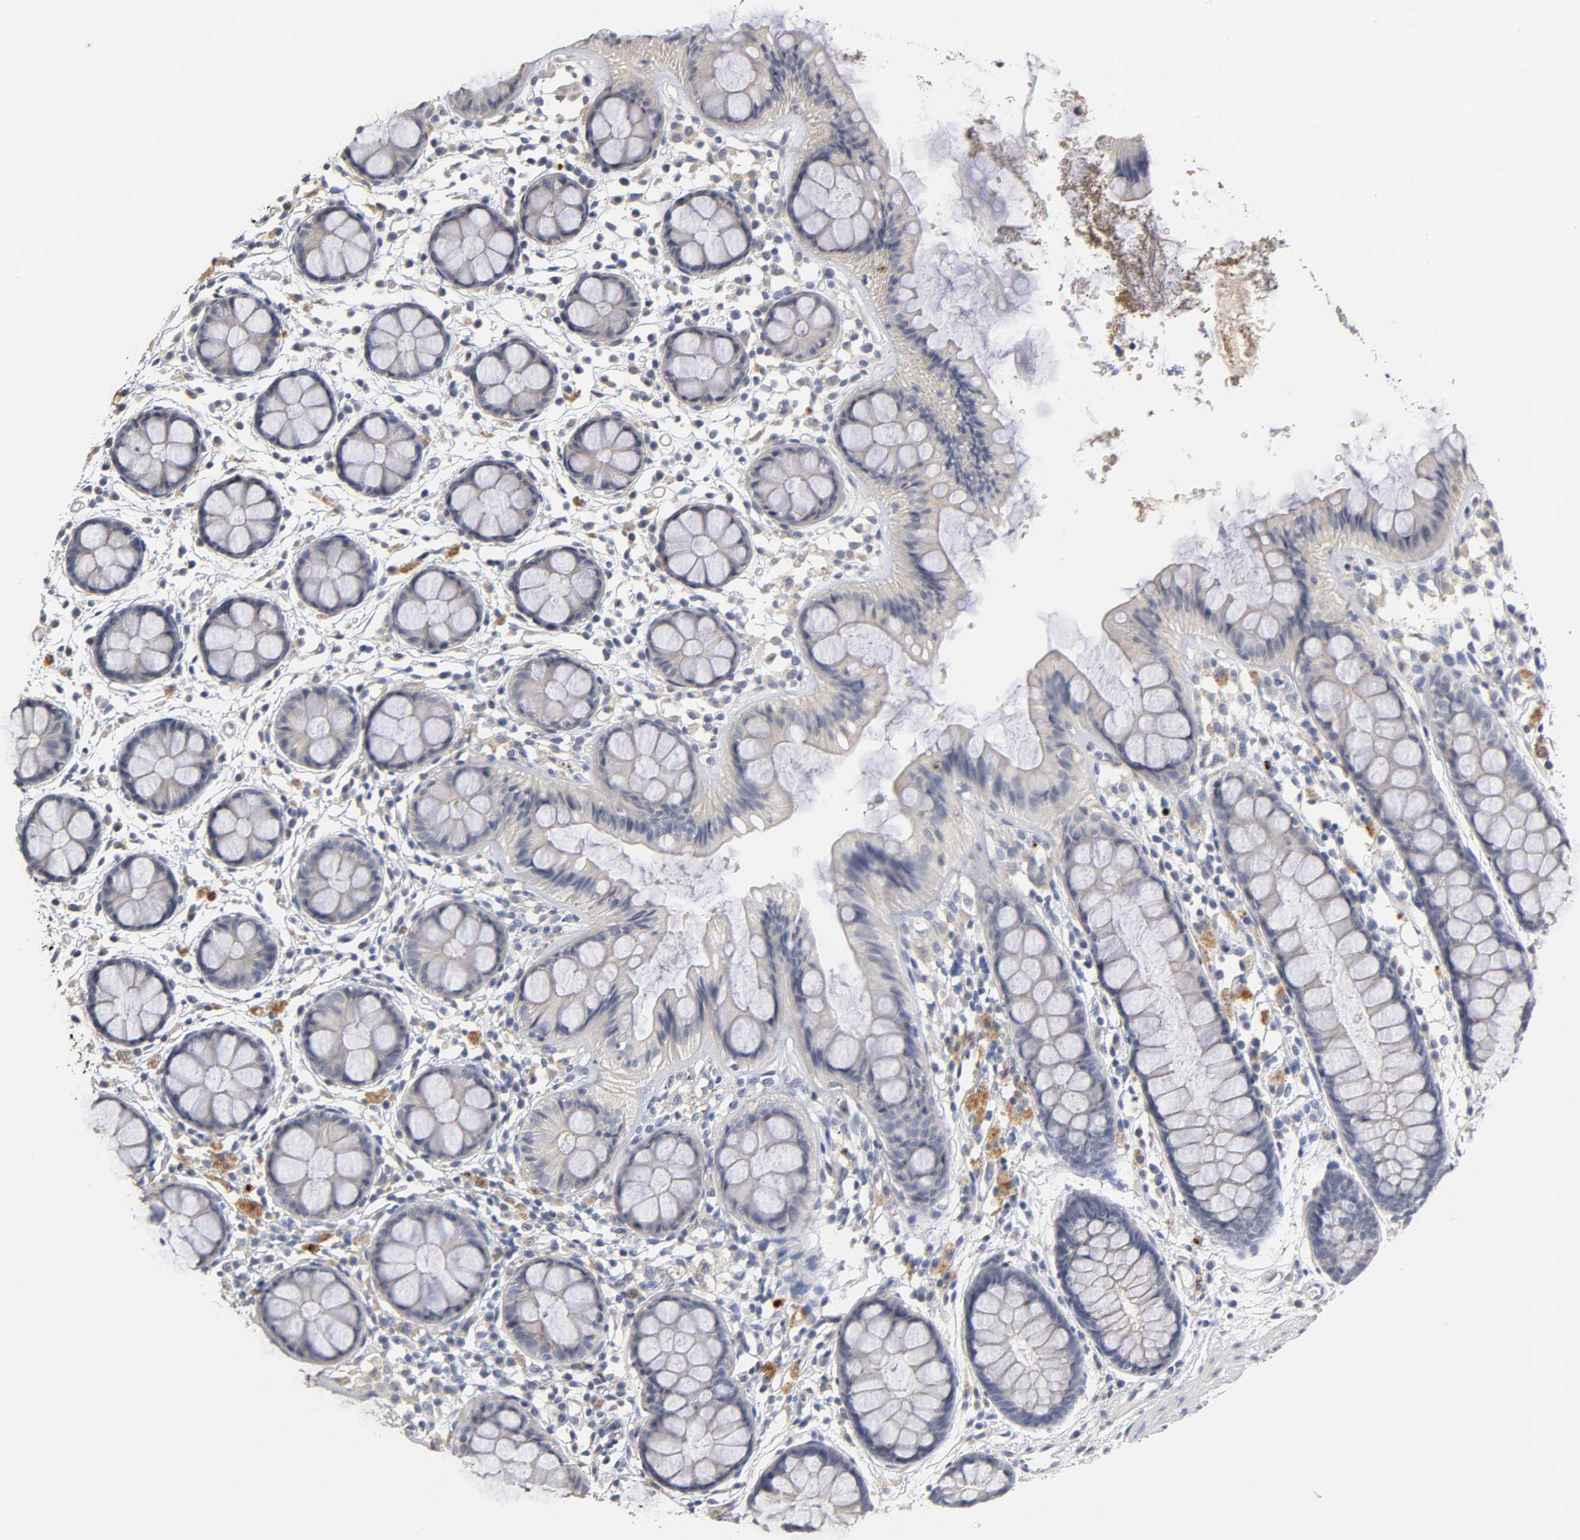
{"staining": {"intensity": "negative", "quantity": "none", "location": "none"}, "tissue": "rectum", "cell_type": "Glandular cells", "image_type": "normal", "snomed": [{"axis": "morphology", "description": "Normal tissue, NOS"}, {"axis": "topography", "description": "Rectum"}], "caption": "Immunohistochemistry of unremarkable rectum shows no positivity in glandular cells.", "gene": "OVOL1", "patient": {"sex": "female", "age": 66}}